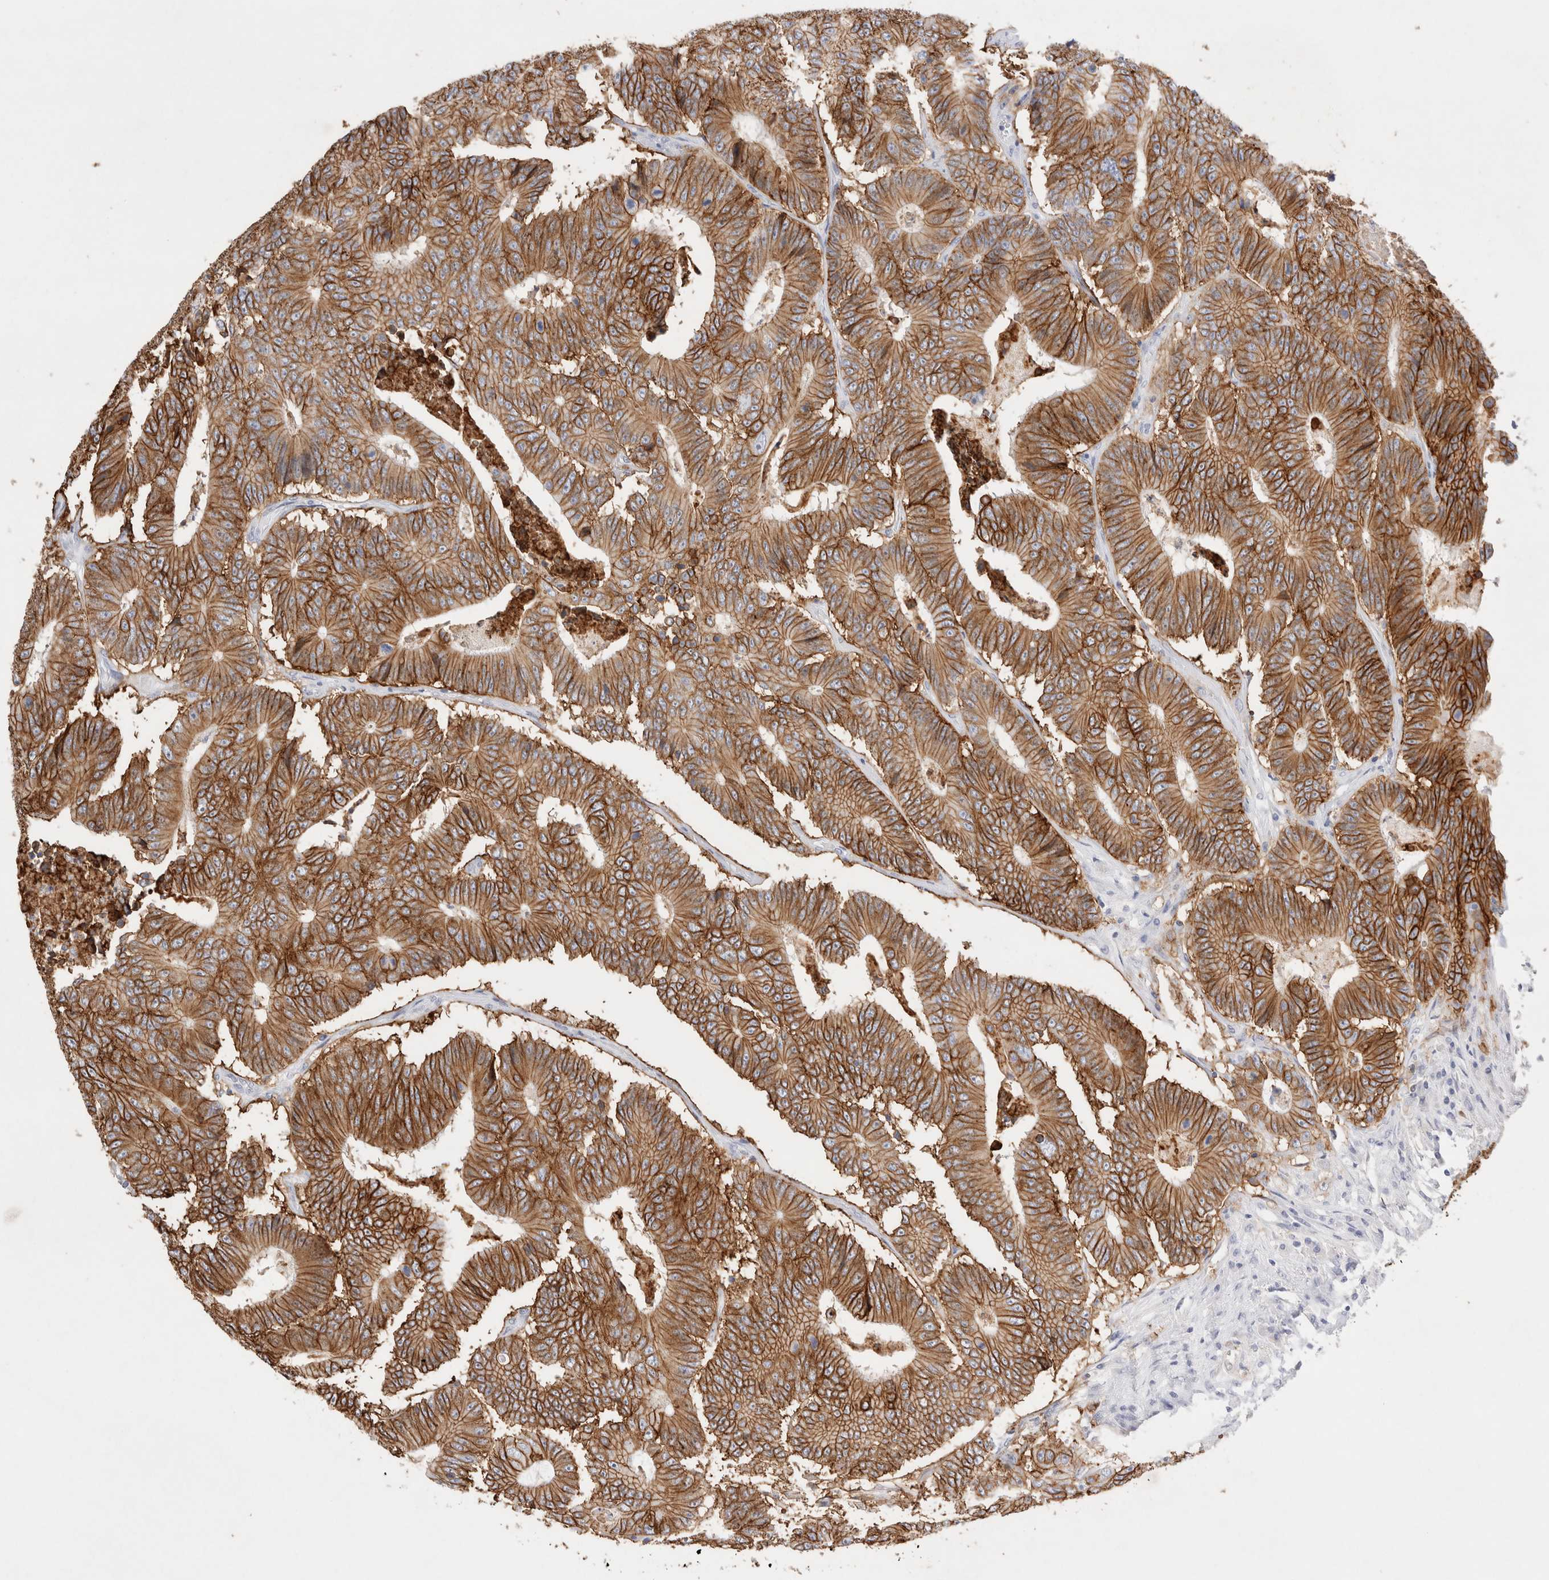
{"staining": {"intensity": "strong", "quantity": ">75%", "location": "cytoplasmic/membranous"}, "tissue": "colorectal cancer", "cell_type": "Tumor cells", "image_type": "cancer", "snomed": [{"axis": "morphology", "description": "Adenocarcinoma, NOS"}, {"axis": "topography", "description": "Colon"}], "caption": "A brown stain labels strong cytoplasmic/membranous staining of a protein in colorectal cancer (adenocarcinoma) tumor cells.", "gene": "EPCAM", "patient": {"sex": "male", "age": 83}}